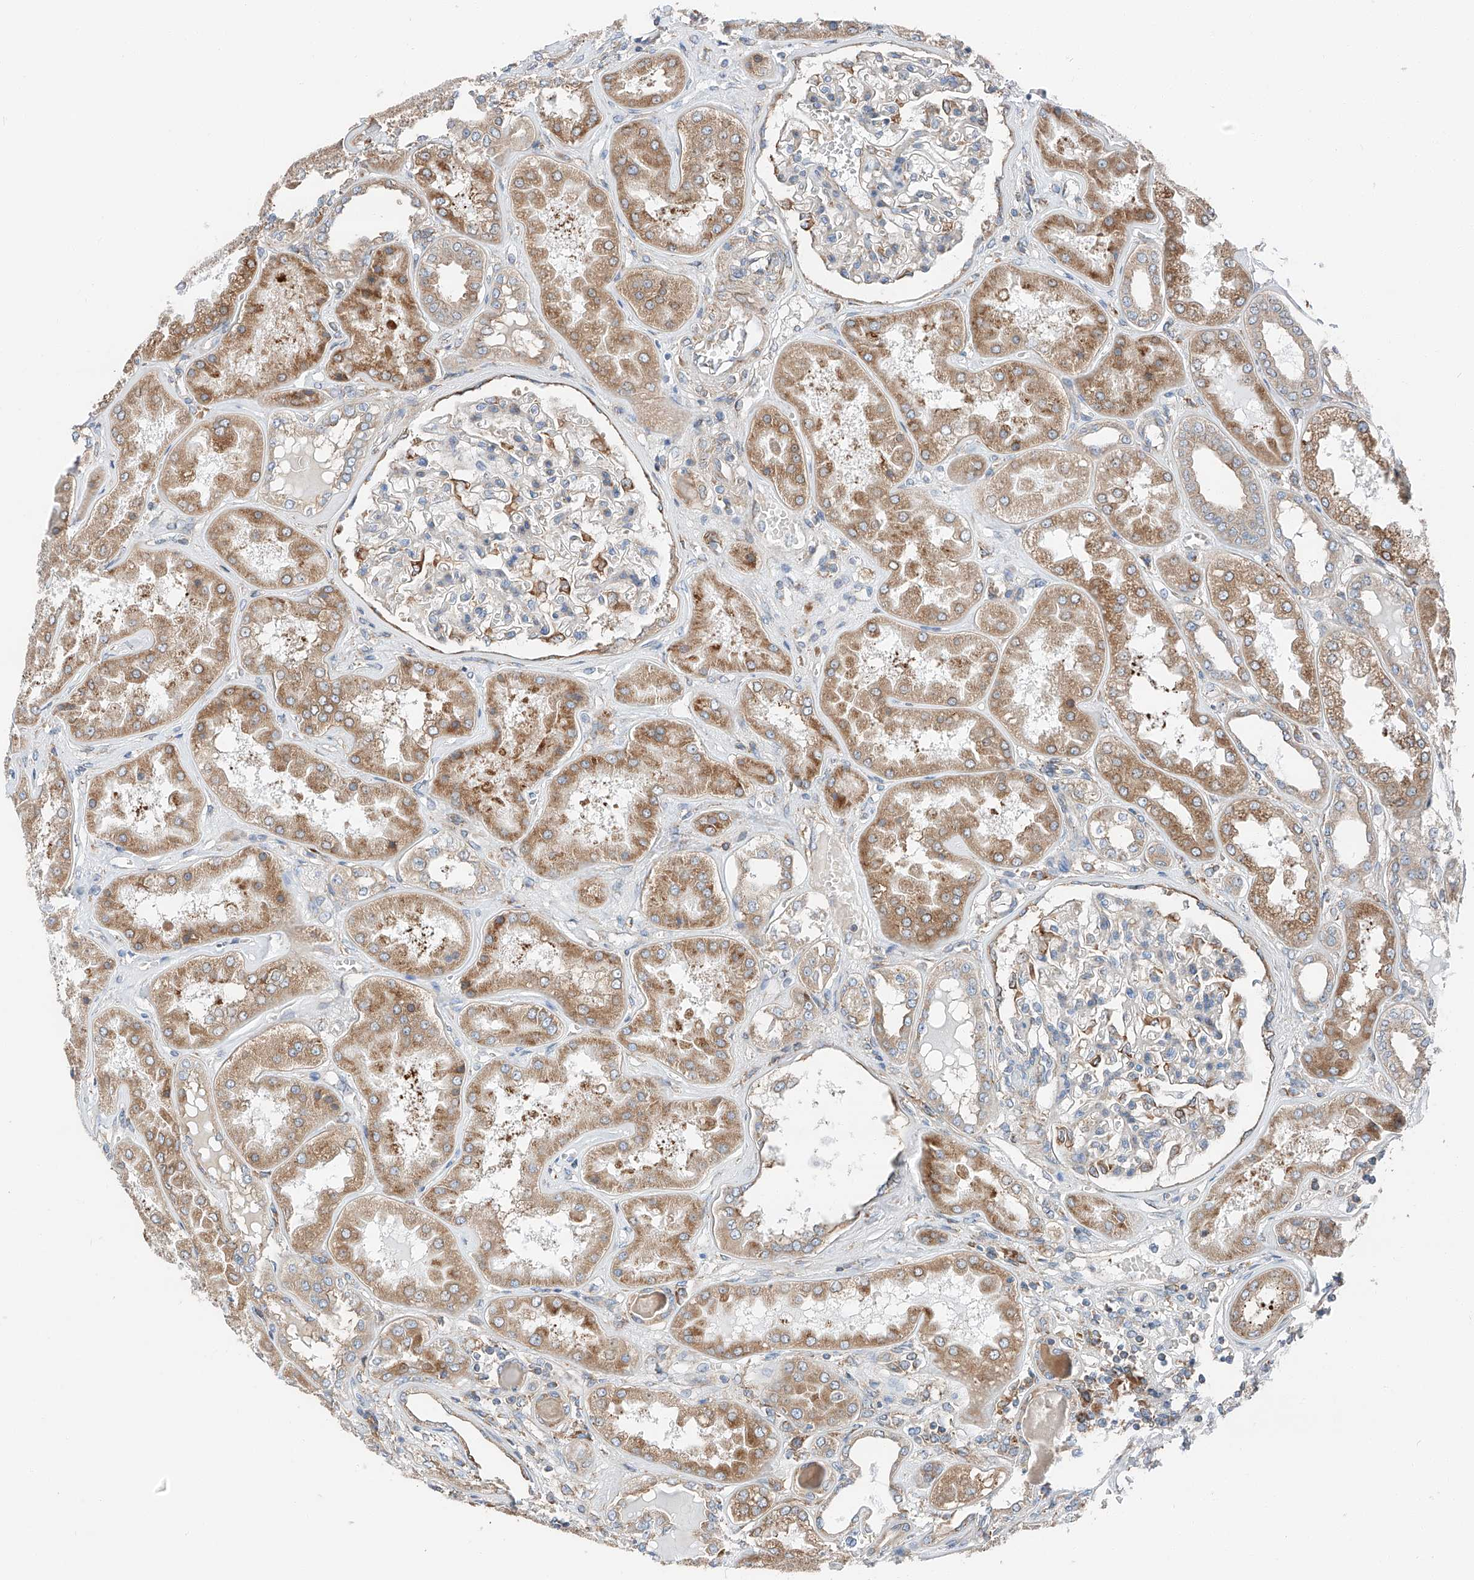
{"staining": {"intensity": "weak", "quantity": "25%-75%", "location": "cytoplasmic/membranous"}, "tissue": "kidney", "cell_type": "Cells in glomeruli", "image_type": "normal", "snomed": [{"axis": "morphology", "description": "Normal tissue, NOS"}, {"axis": "topography", "description": "Kidney"}], "caption": "Immunohistochemistry (IHC) (DAB) staining of normal human kidney demonstrates weak cytoplasmic/membranous protein staining in approximately 25%-75% of cells in glomeruli. (DAB IHC with brightfield microscopy, high magnification).", "gene": "ZC3H15", "patient": {"sex": "female", "age": 56}}